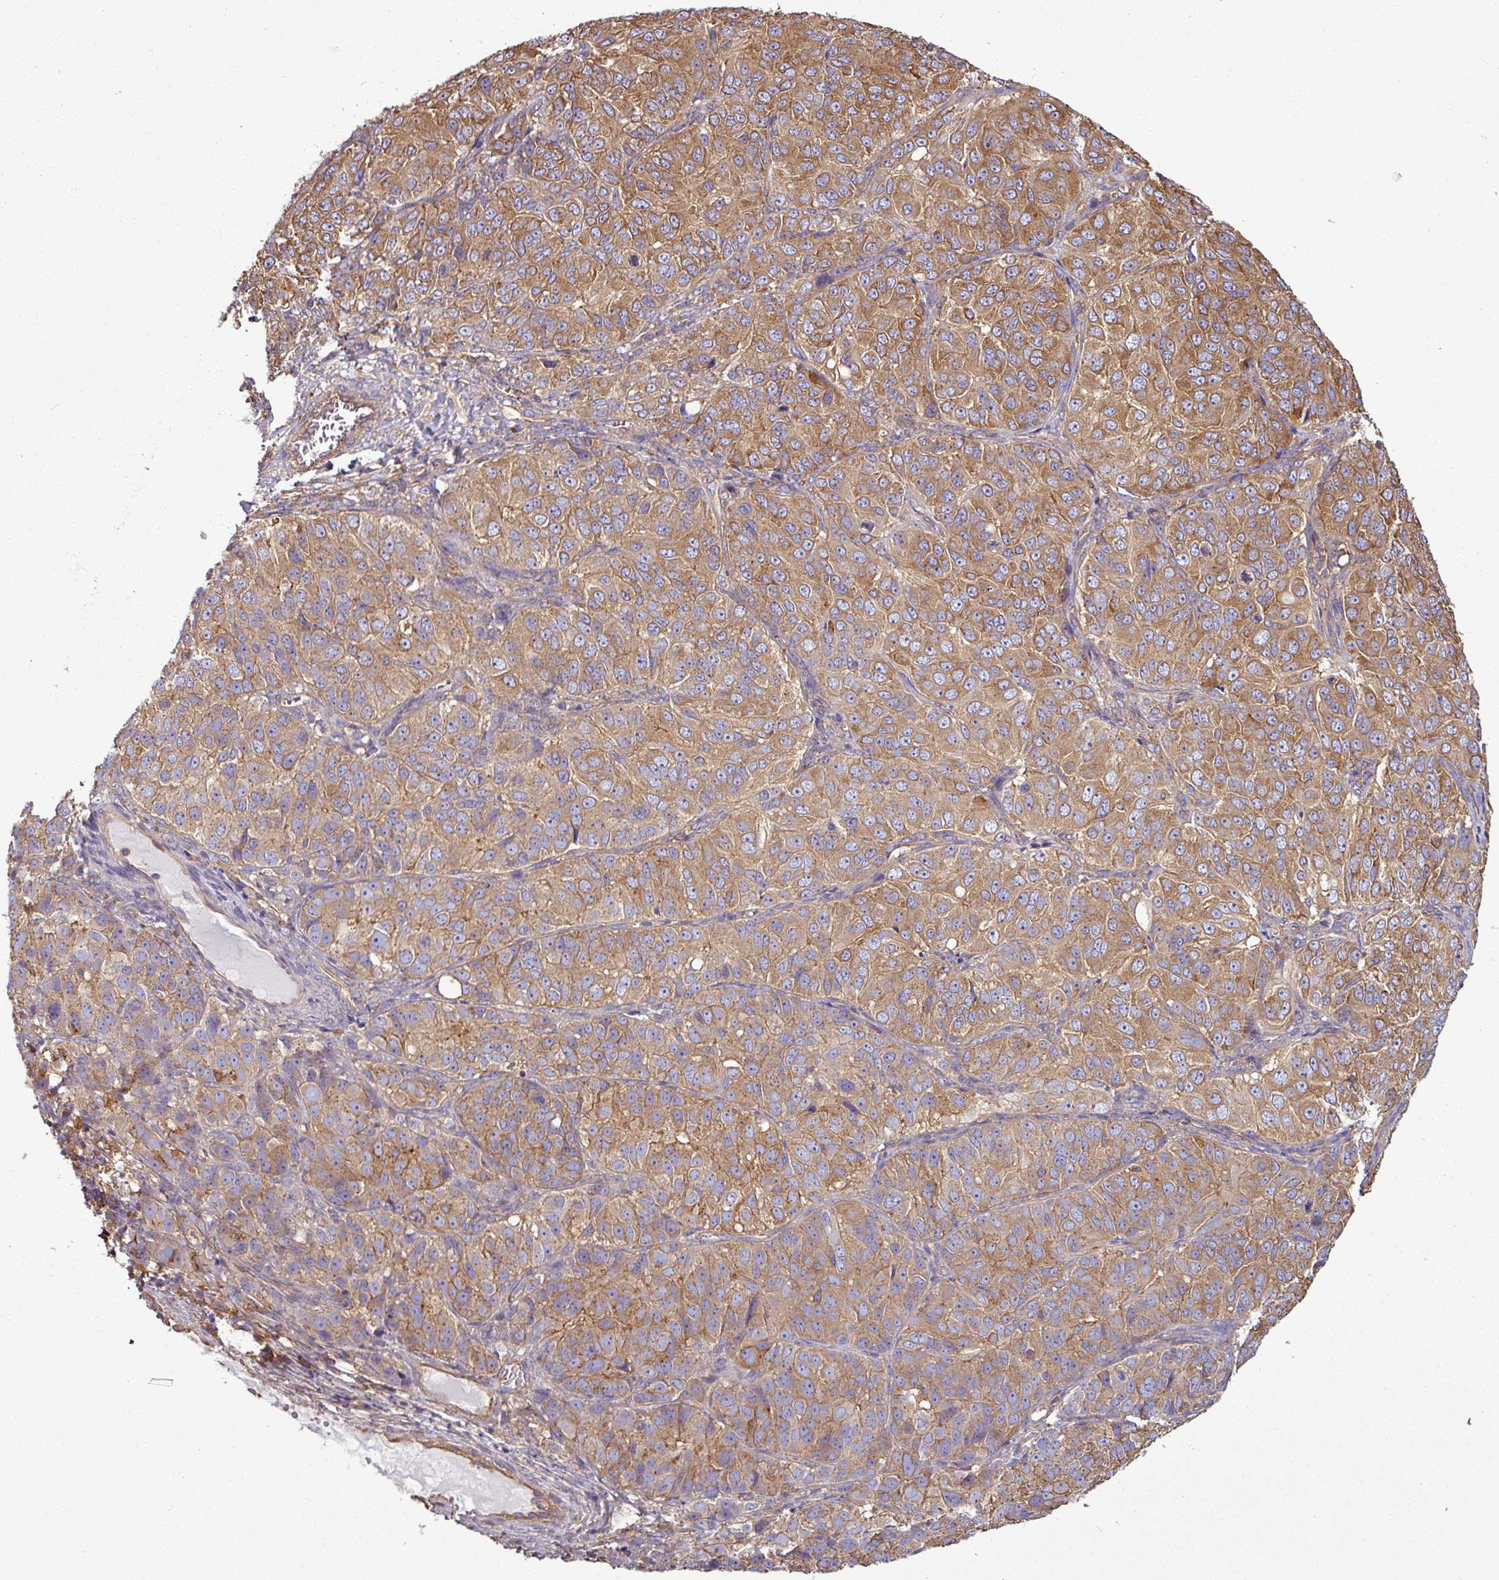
{"staining": {"intensity": "moderate", "quantity": ">75%", "location": "cytoplasmic/membranous"}, "tissue": "ovarian cancer", "cell_type": "Tumor cells", "image_type": "cancer", "snomed": [{"axis": "morphology", "description": "Carcinoma, endometroid"}, {"axis": "topography", "description": "Ovary"}], "caption": "Endometroid carcinoma (ovarian) stained with a brown dye shows moderate cytoplasmic/membranous positive positivity in about >75% of tumor cells.", "gene": "PACSIN2", "patient": {"sex": "female", "age": 51}}